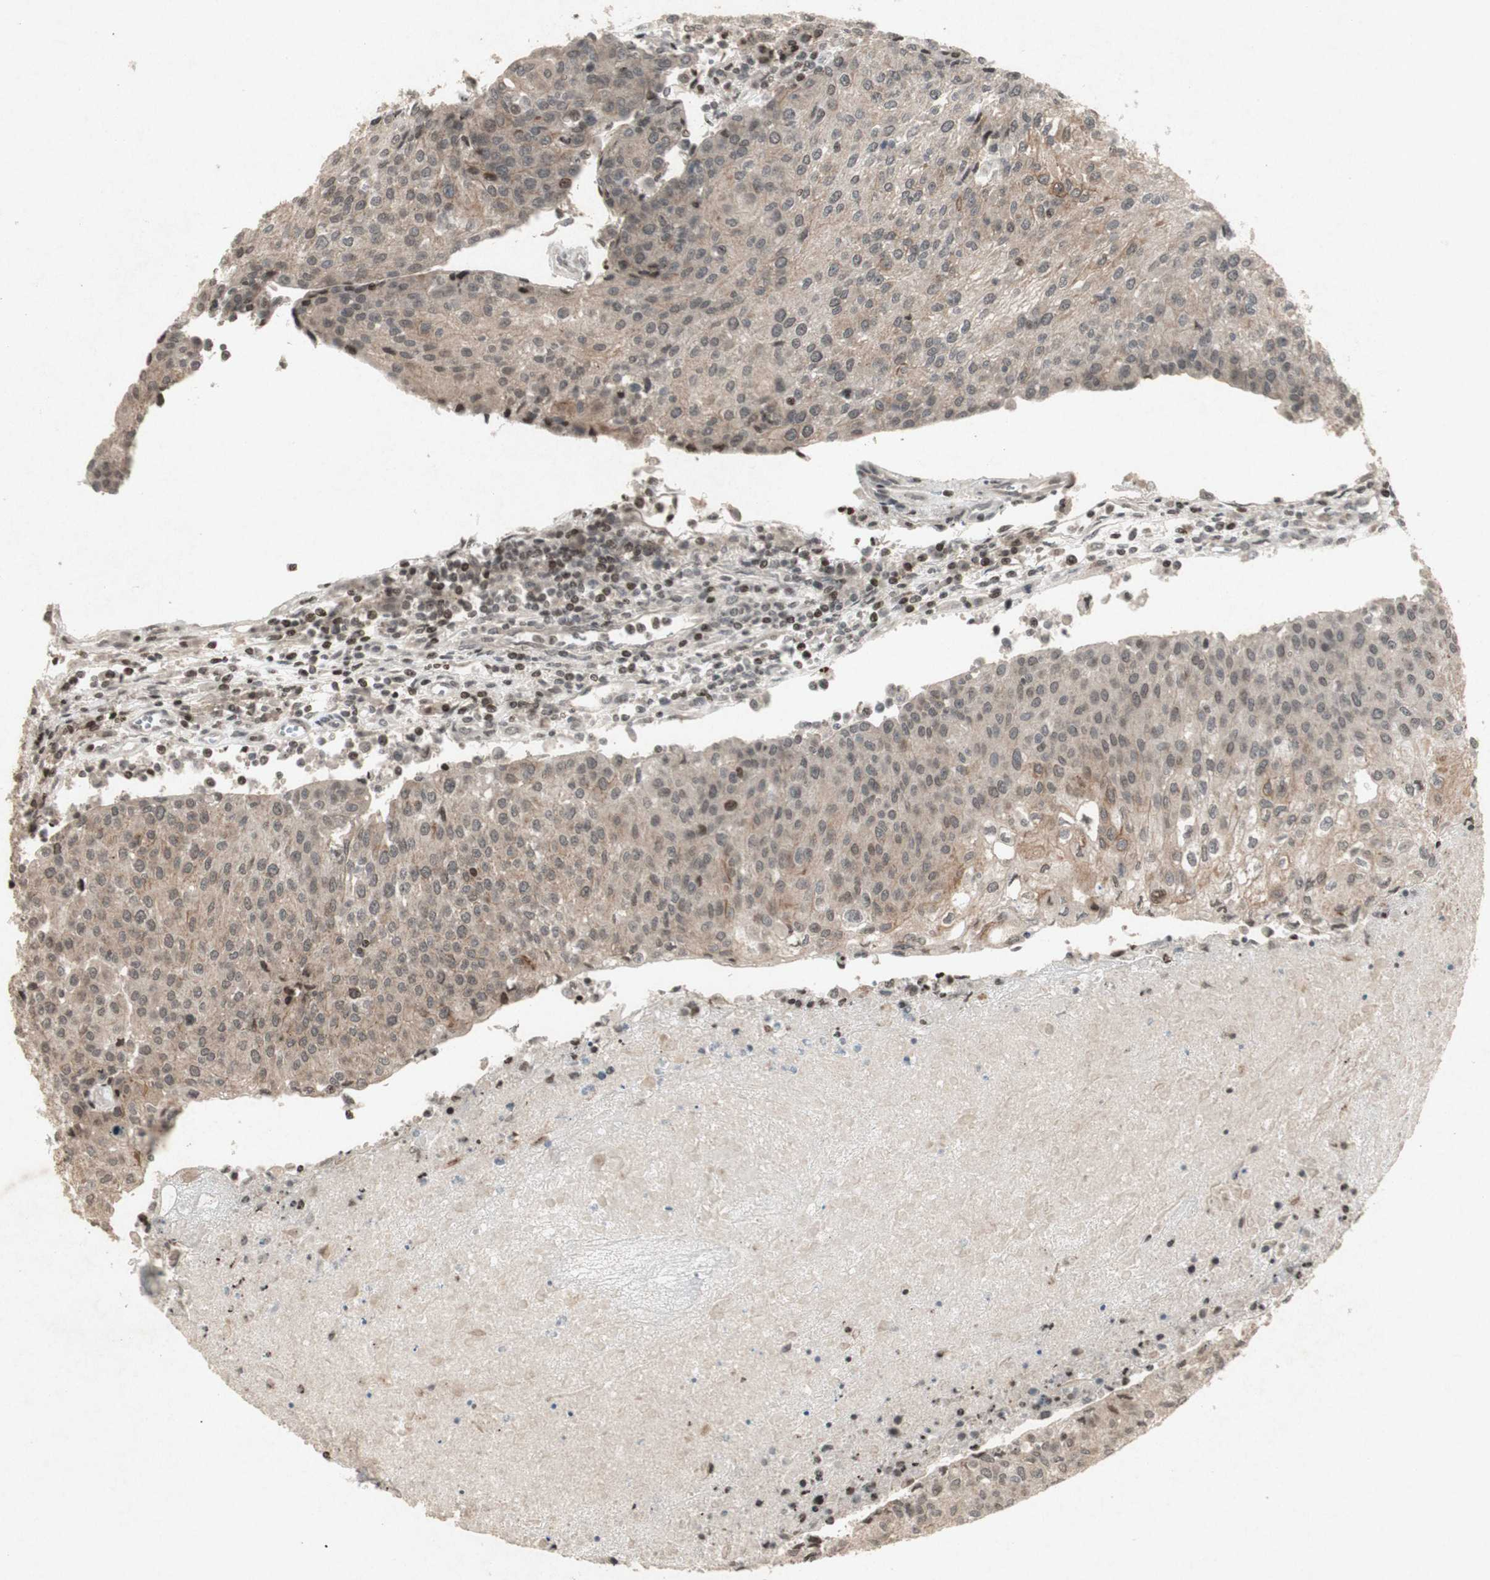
{"staining": {"intensity": "weak", "quantity": ">75%", "location": "cytoplasmic/membranous"}, "tissue": "urothelial cancer", "cell_type": "Tumor cells", "image_type": "cancer", "snomed": [{"axis": "morphology", "description": "Urothelial carcinoma, High grade"}, {"axis": "topography", "description": "Urinary bladder"}], "caption": "Protein staining shows weak cytoplasmic/membranous positivity in about >75% of tumor cells in high-grade urothelial carcinoma. (Stains: DAB (3,3'-diaminobenzidine) in brown, nuclei in blue, Microscopy: brightfield microscopy at high magnification).", "gene": "PLXNA1", "patient": {"sex": "female", "age": 85}}